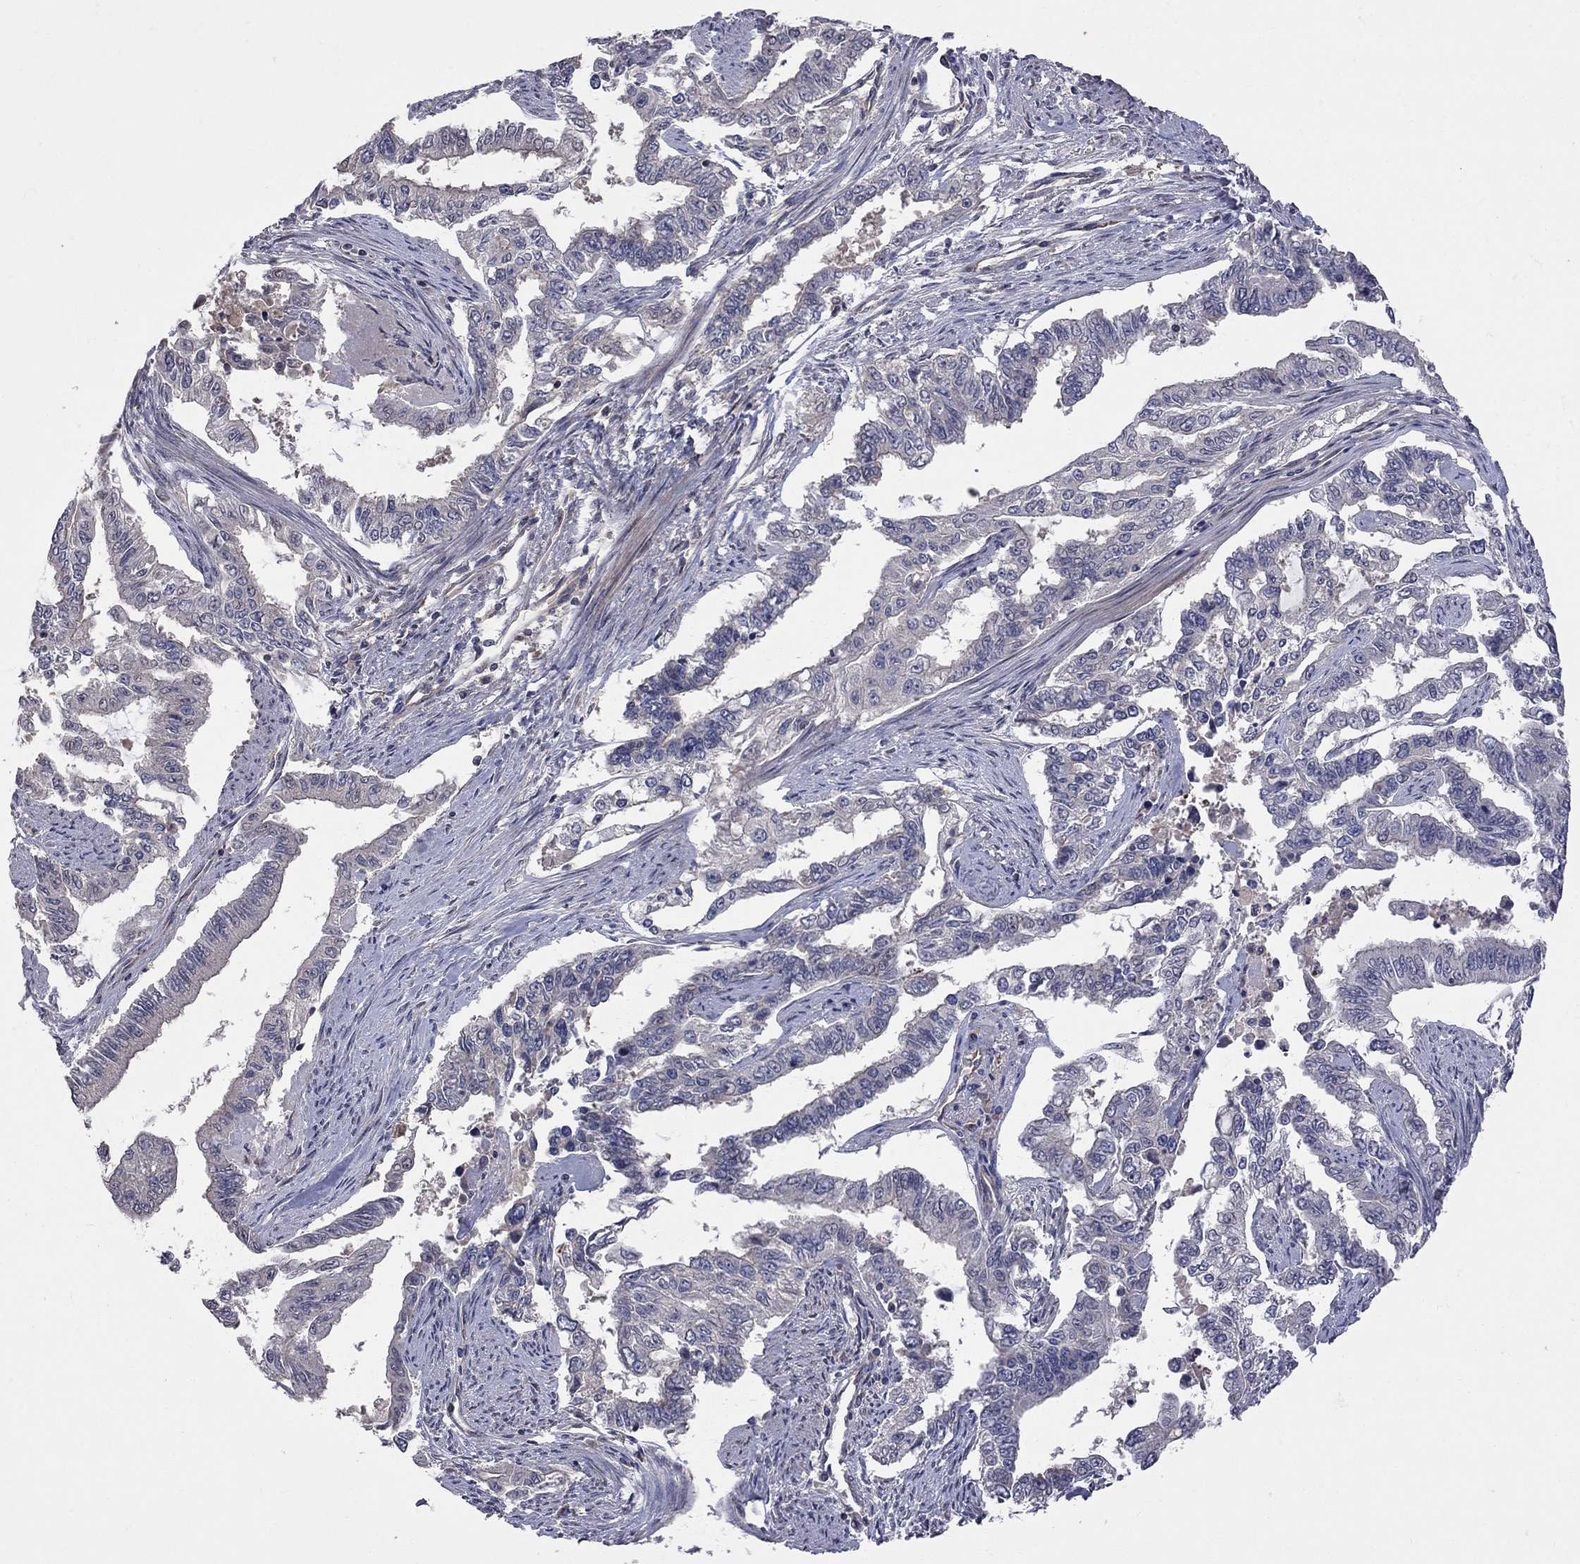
{"staining": {"intensity": "negative", "quantity": "none", "location": "none"}, "tissue": "endometrial cancer", "cell_type": "Tumor cells", "image_type": "cancer", "snomed": [{"axis": "morphology", "description": "Adenocarcinoma, NOS"}, {"axis": "topography", "description": "Uterus"}], "caption": "Micrograph shows no protein positivity in tumor cells of adenocarcinoma (endometrial) tissue.", "gene": "ABI3", "patient": {"sex": "female", "age": 59}}